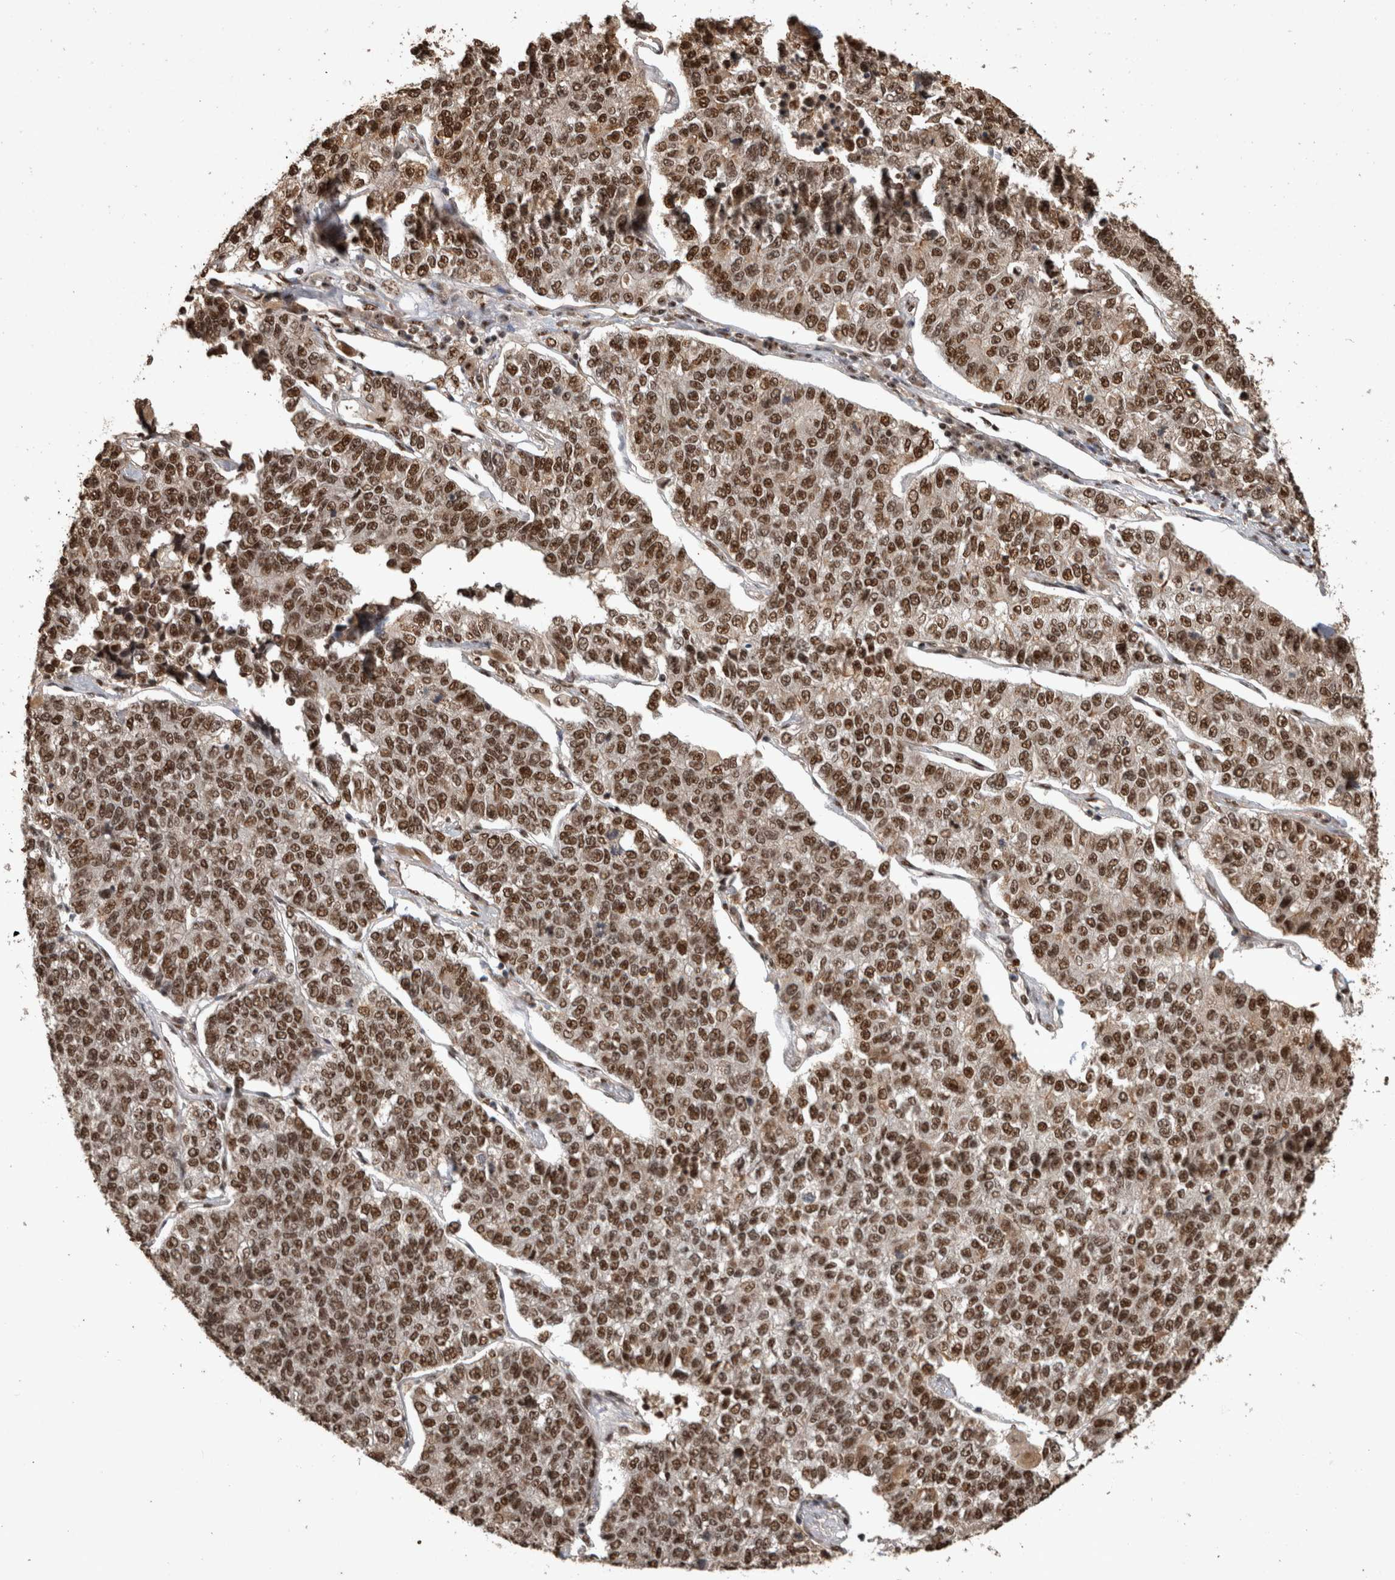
{"staining": {"intensity": "moderate", "quantity": ">75%", "location": "nuclear"}, "tissue": "lung cancer", "cell_type": "Tumor cells", "image_type": "cancer", "snomed": [{"axis": "morphology", "description": "Adenocarcinoma, NOS"}, {"axis": "topography", "description": "Lung"}], "caption": "Lung cancer tissue displays moderate nuclear positivity in approximately >75% of tumor cells", "gene": "RAD50", "patient": {"sex": "male", "age": 49}}